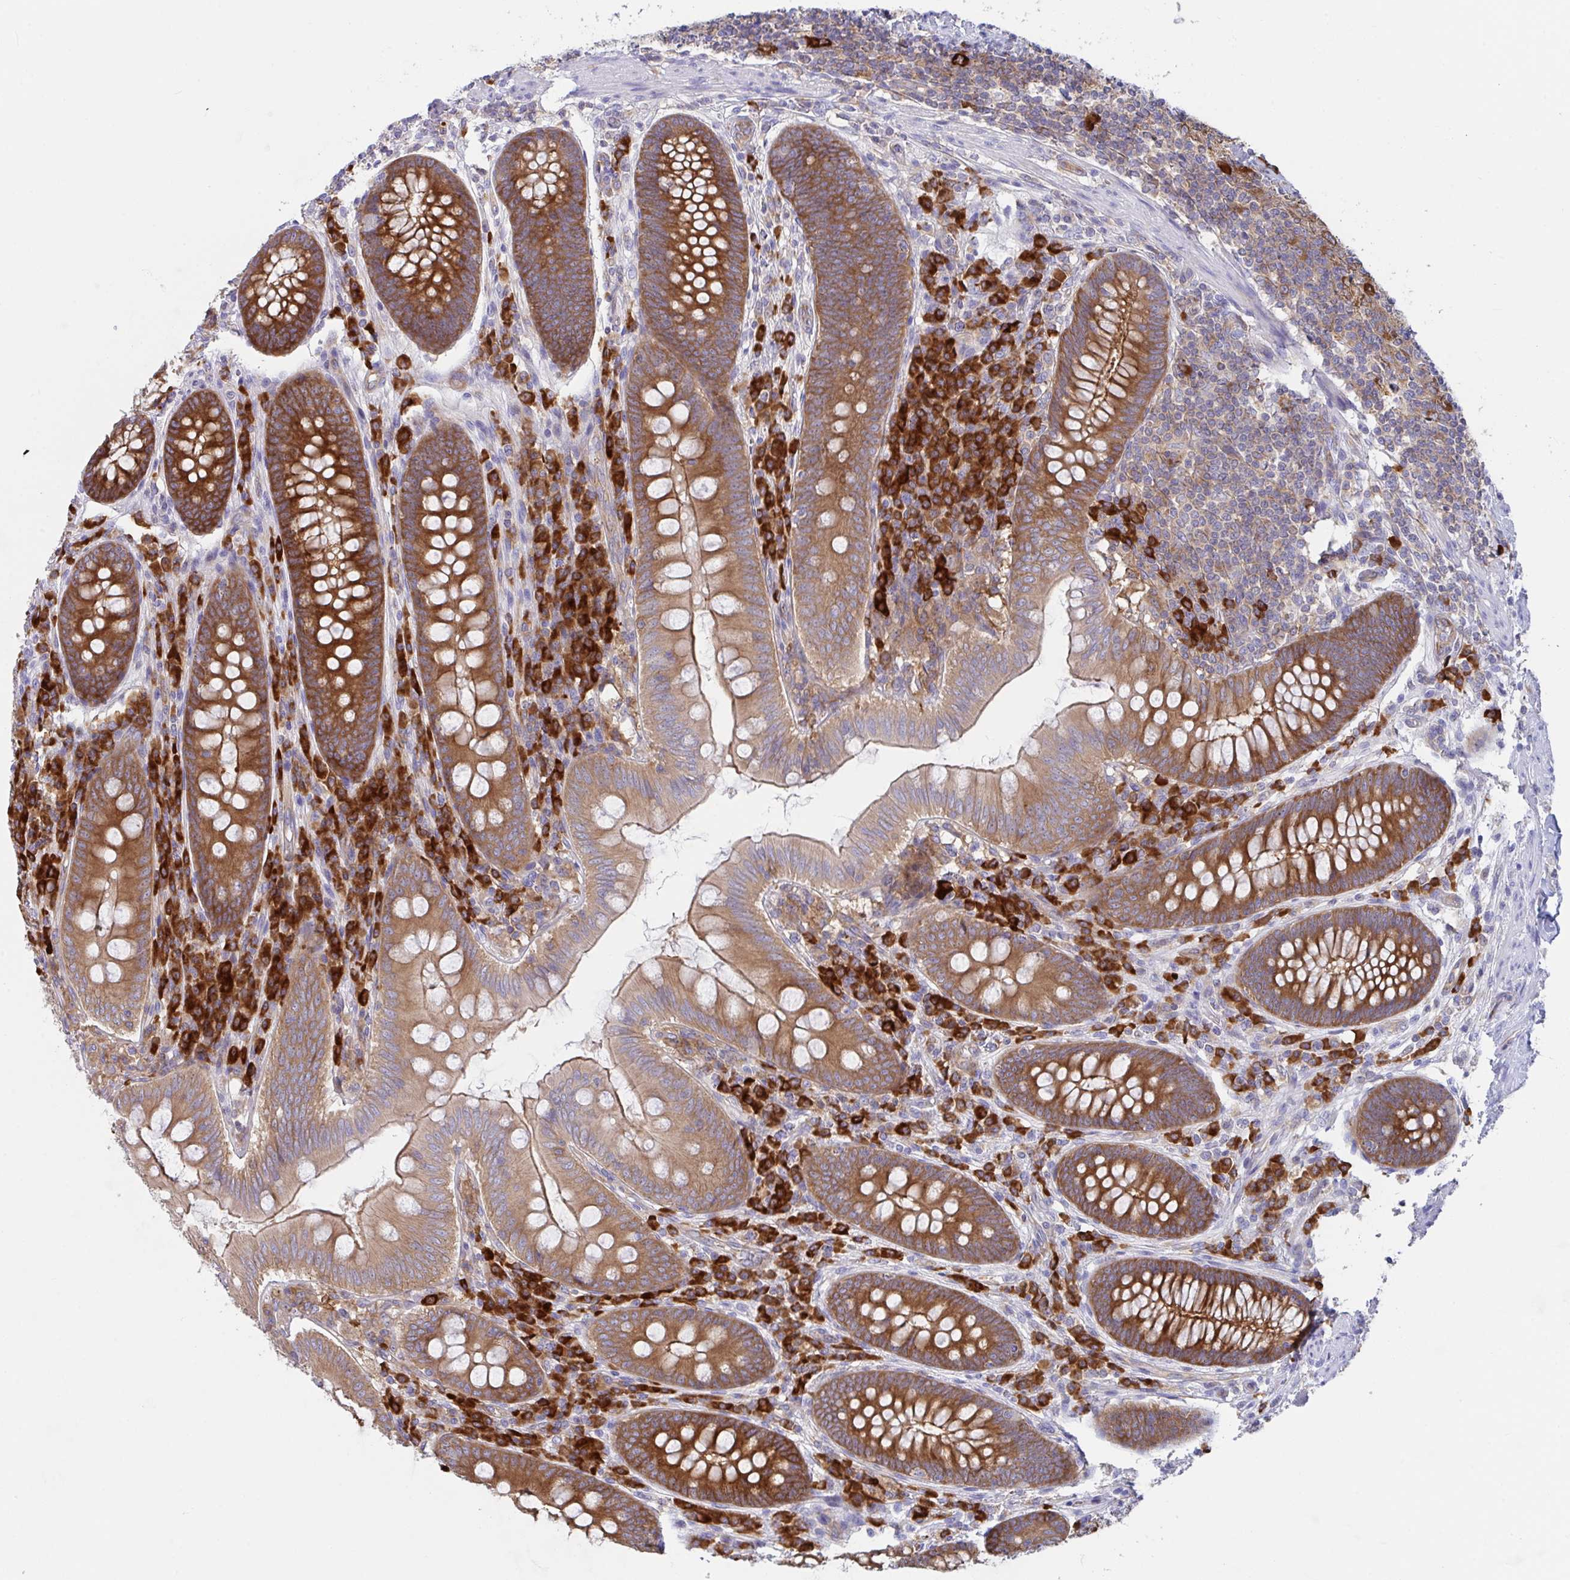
{"staining": {"intensity": "strong", "quantity": ">75%", "location": "cytoplasmic/membranous"}, "tissue": "appendix", "cell_type": "Glandular cells", "image_type": "normal", "snomed": [{"axis": "morphology", "description": "Normal tissue, NOS"}, {"axis": "topography", "description": "Appendix"}], "caption": "Human appendix stained with a brown dye exhibits strong cytoplasmic/membranous positive positivity in approximately >75% of glandular cells.", "gene": "YARS2", "patient": {"sex": "male", "age": 71}}